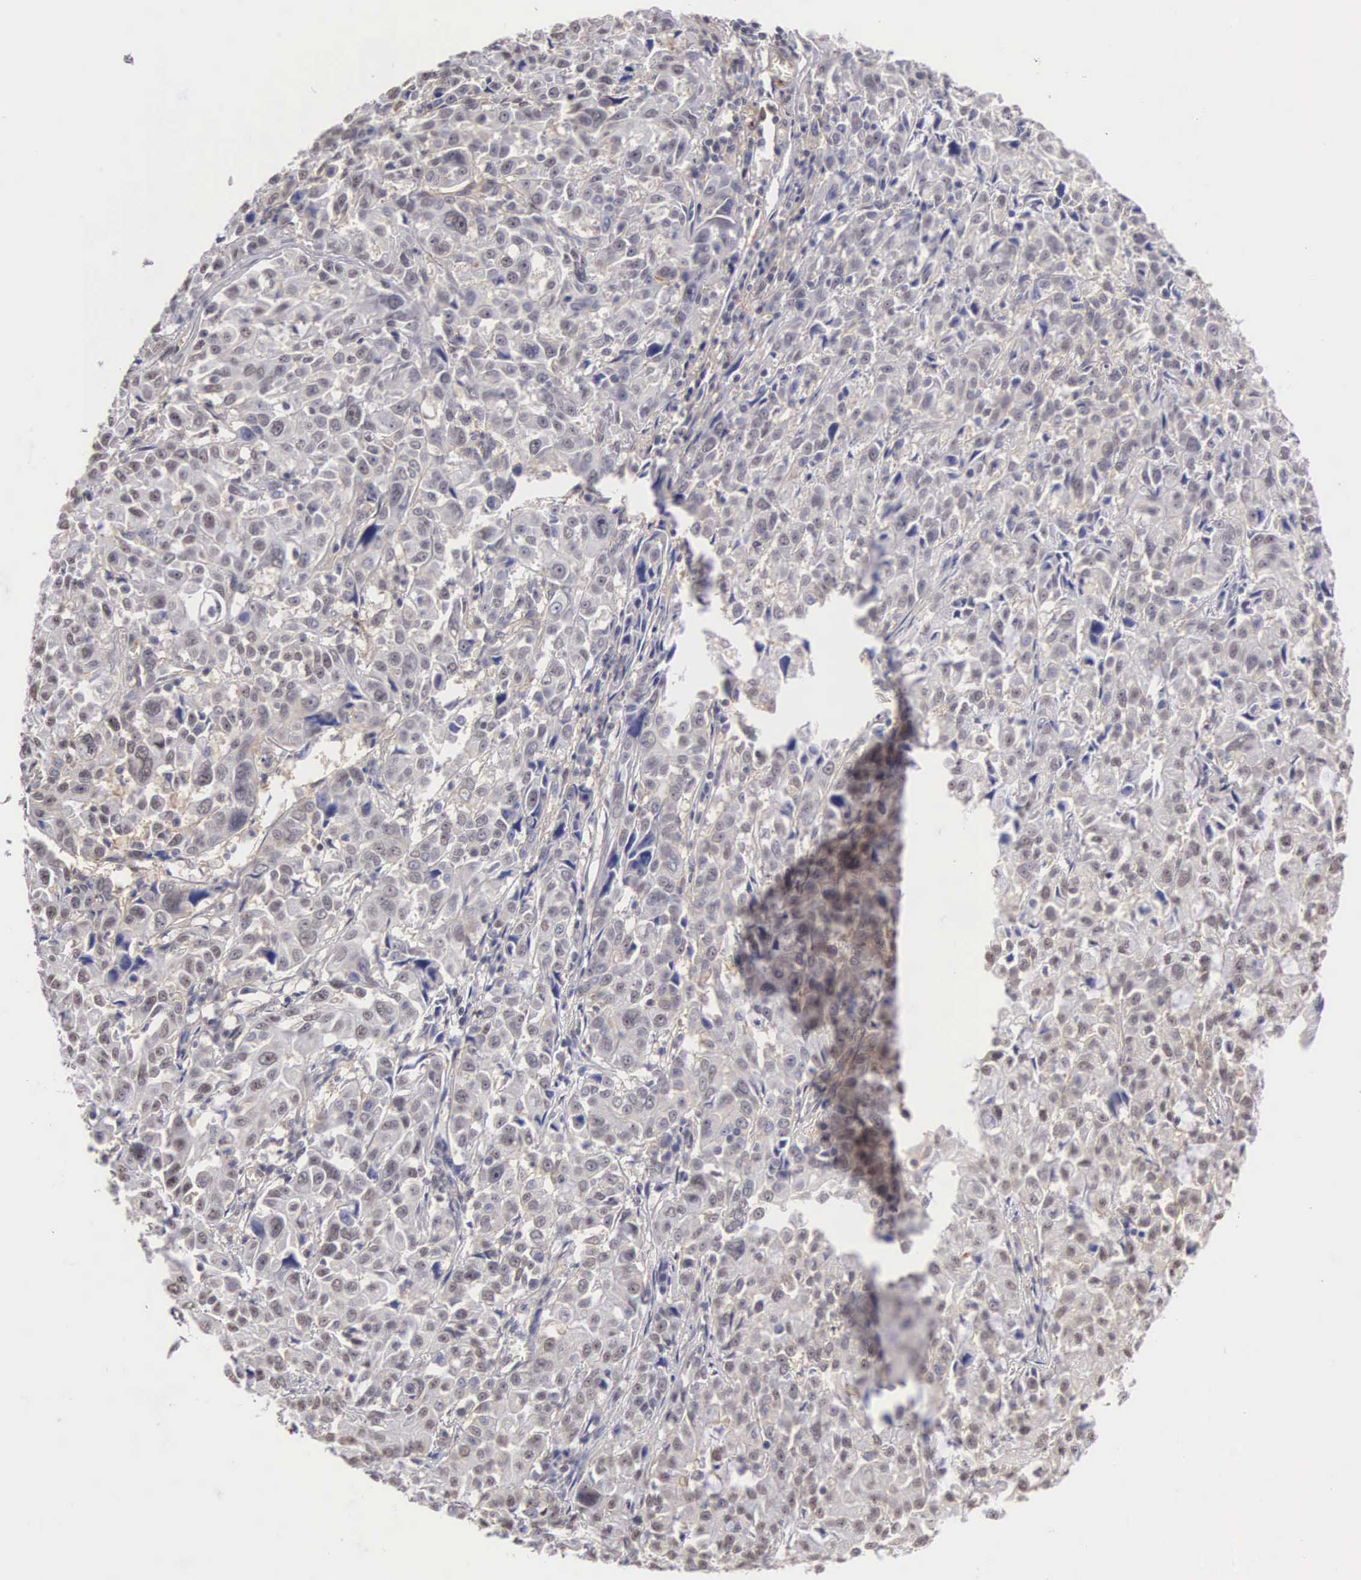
{"staining": {"intensity": "negative", "quantity": "none", "location": "none"}, "tissue": "pancreatic cancer", "cell_type": "Tumor cells", "image_type": "cancer", "snomed": [{"axis": "morphology", "description": "Adenocarcinoma, NOS"}, {"axis": "topography", "description": "Pancreas"}], "caption": "Tumor cells show no significant expression in pancreatic adenocarcinoma.", "gene": "NR4A2", "patient": {"sex": "female", "age": 70}}